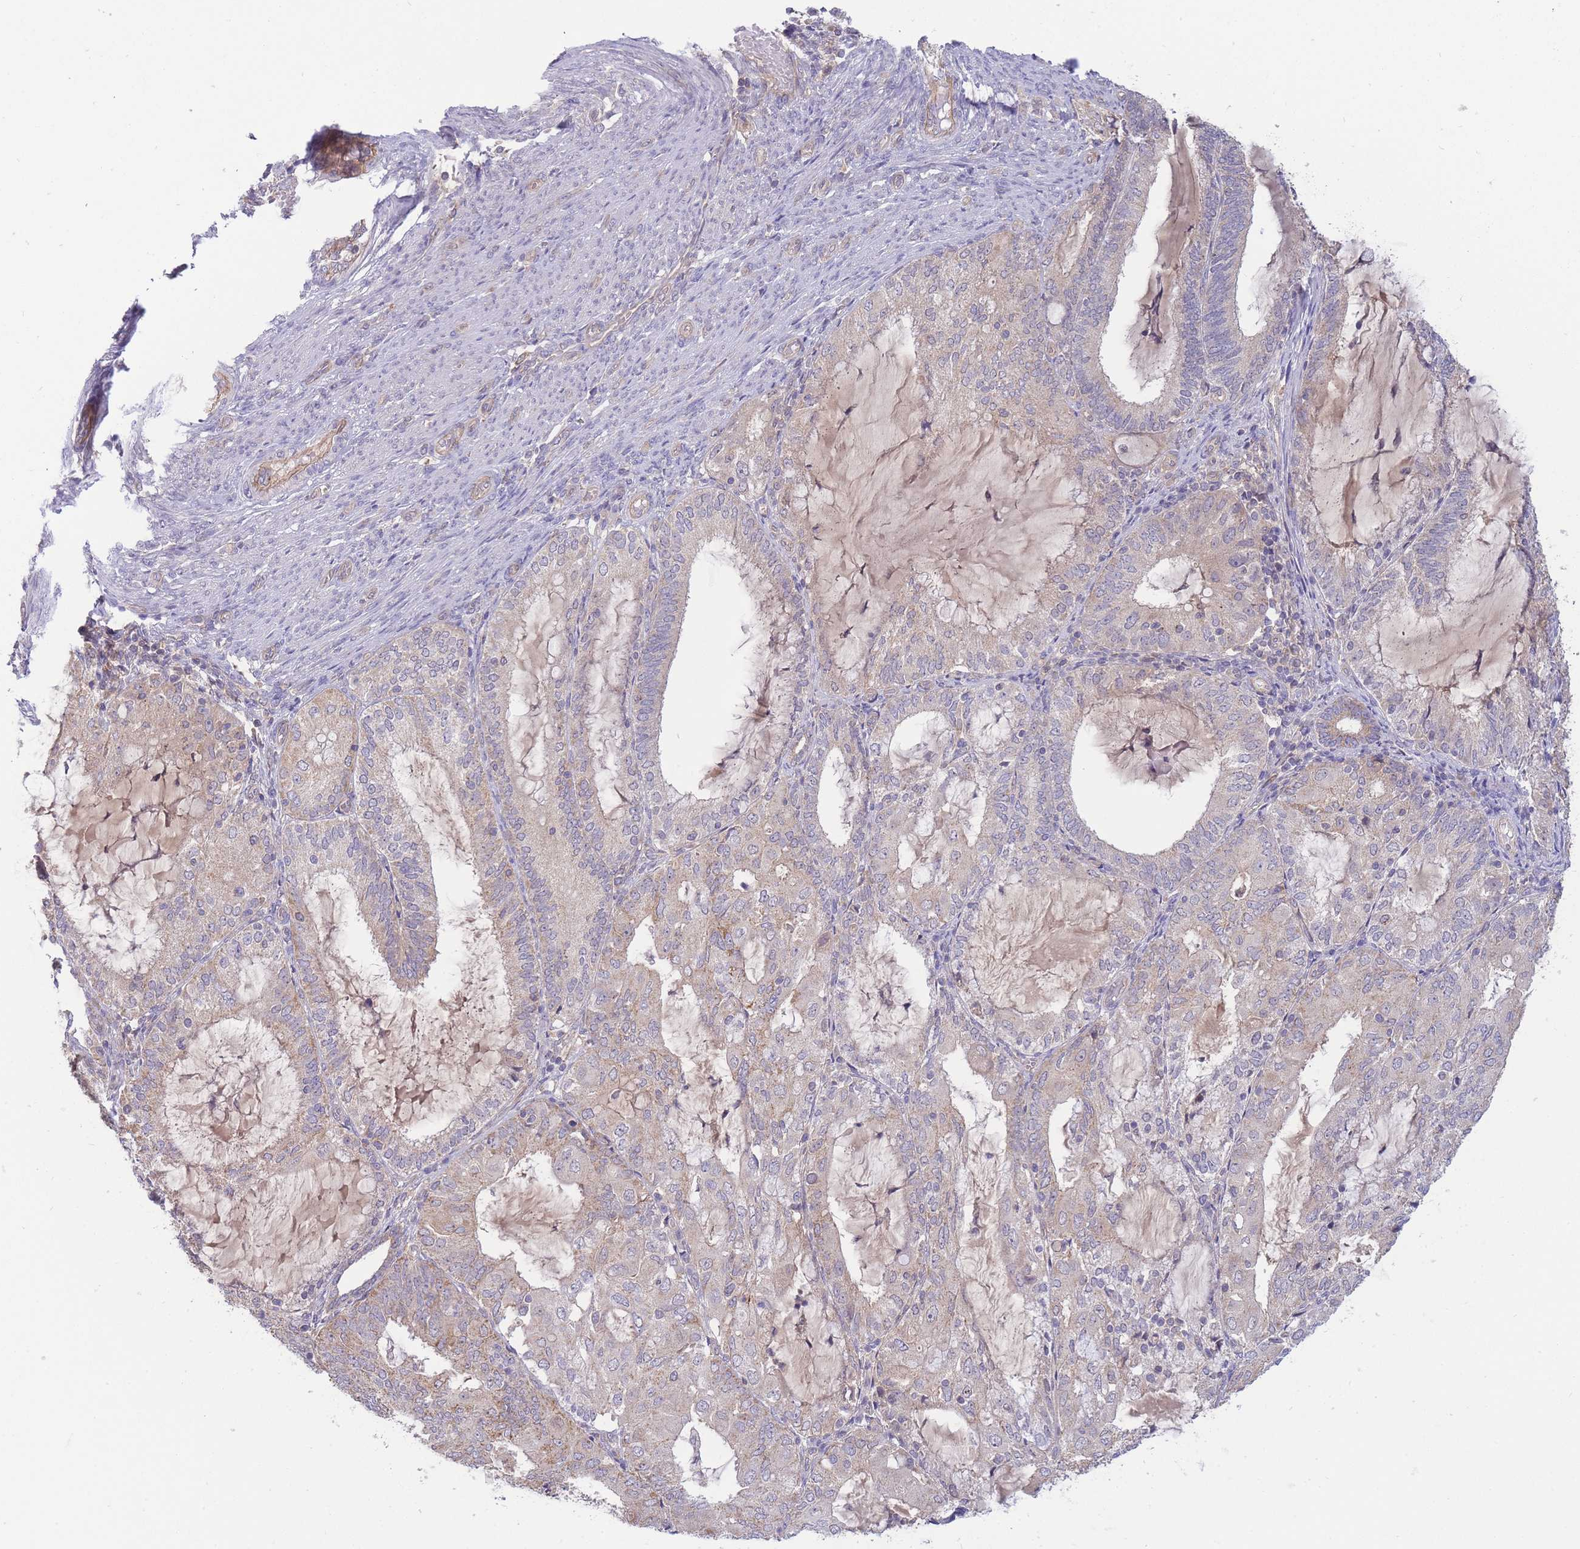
{"staining": {"intensity": "weak", "quantity": "<25%", "location": "cytoplasmic/membranous"}, "tissue": "endometrial cancer", "cell_type": "Tumor cells", "image_type": "cancer", "snomed": [{"axis": "morphology", "description": "Adenocarcinoma, NOS"}, {"axis": "topography", "description": "Endometrium"}], "caption": "Immunohistochemical staining of human endometrial cancer displays no significant positivity in tumor cells.", "gene": "NDUFAF5", "patient": {"sex": "female", "age": 81}}